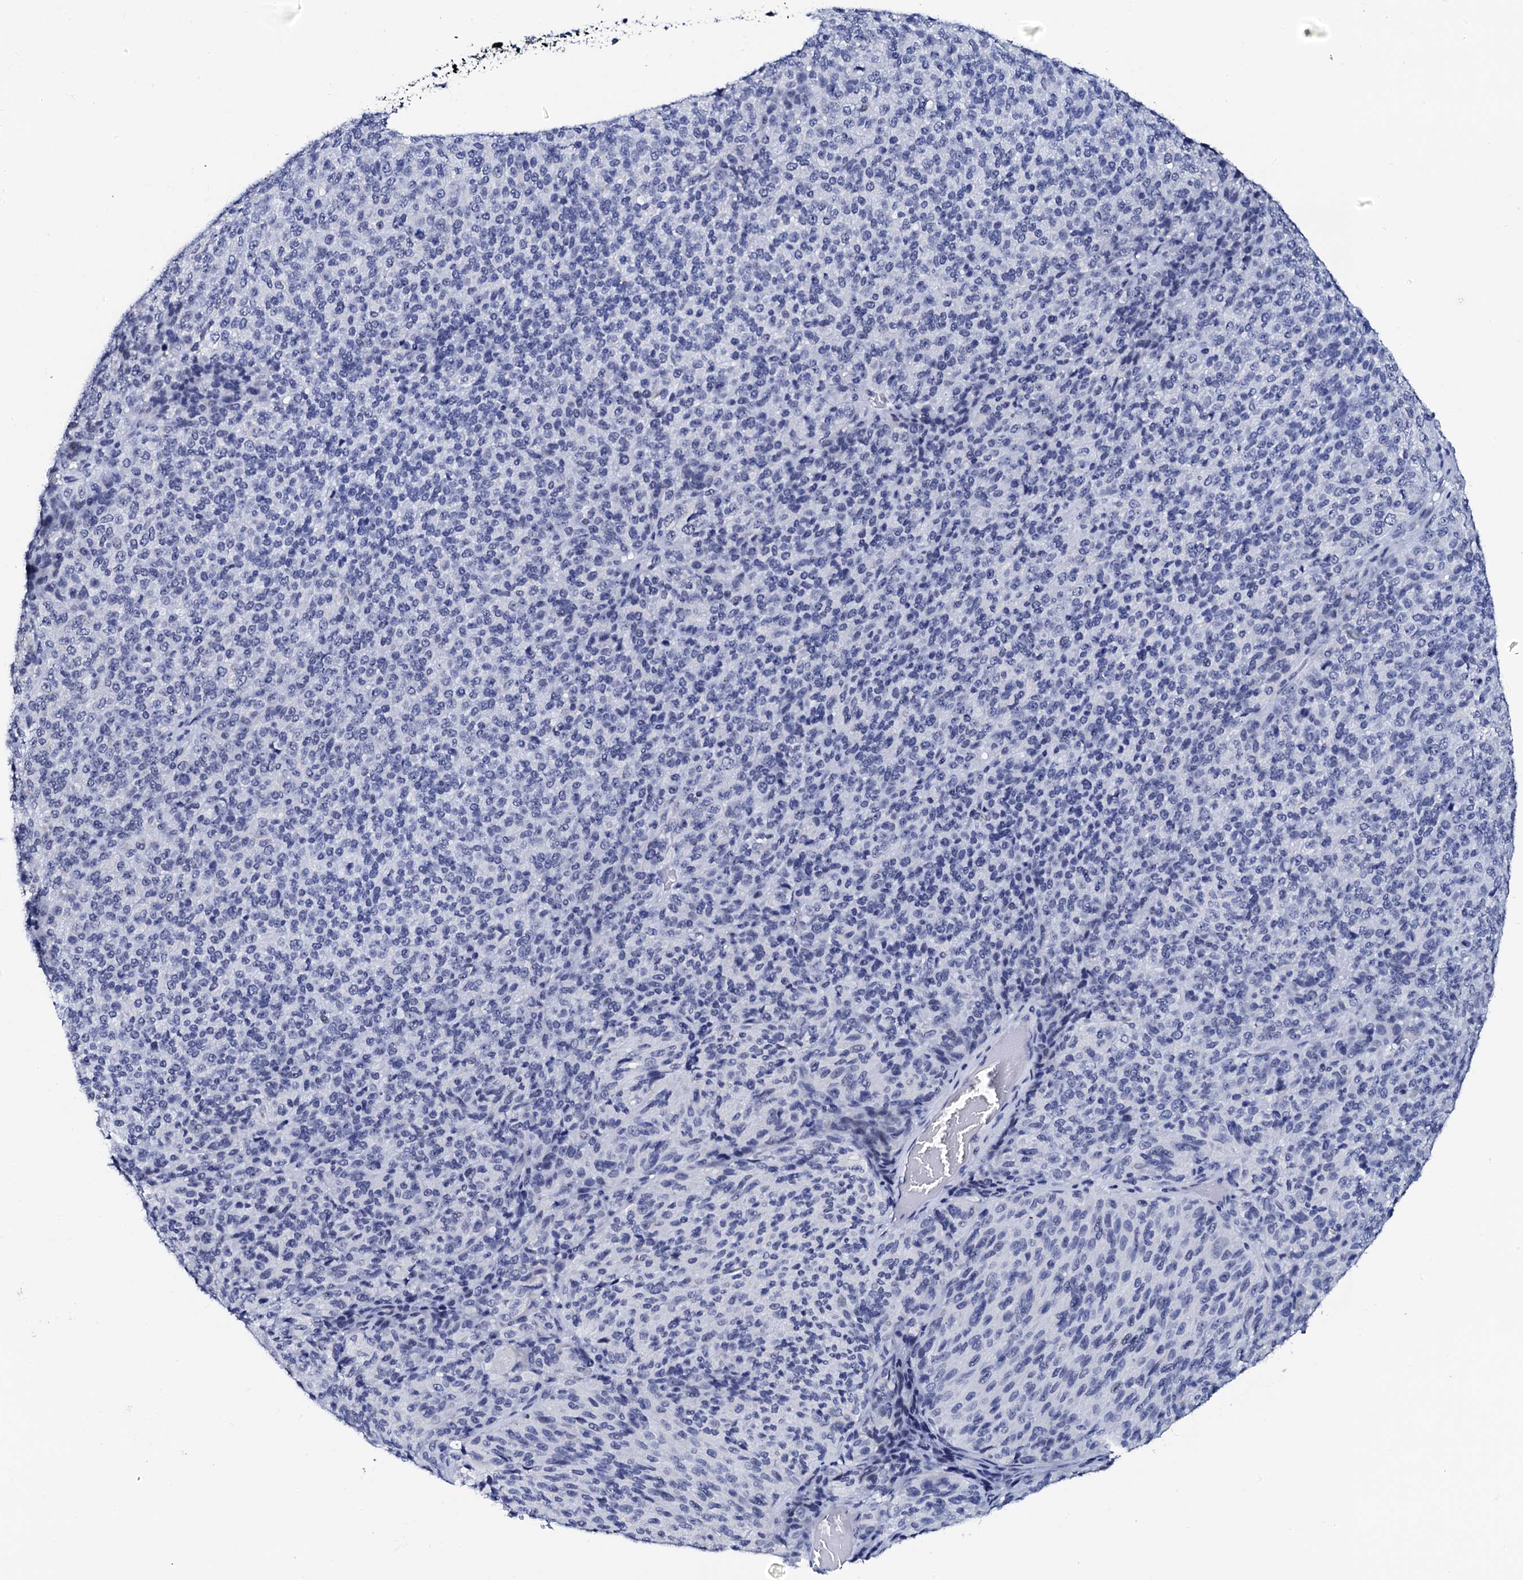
{"staining": {"intensity": "negative", "quantity": "none", "location": "none"}, "tissue": "melanoma", "cell_type": "Tumor cells", "image_type": "cancer", "snomed": [{"axis": "morphology", "description": "Malignant melanoma, Metastatic site"}, {"axis": "topography", "description": "Brain"}], "caption": "Human melanoma stained for a protein using immunohistochemistry (IHC) reveals no staining in tumor cells.", "gene": "SPATA19", "patient": {"sex": "female", "age": 56}}